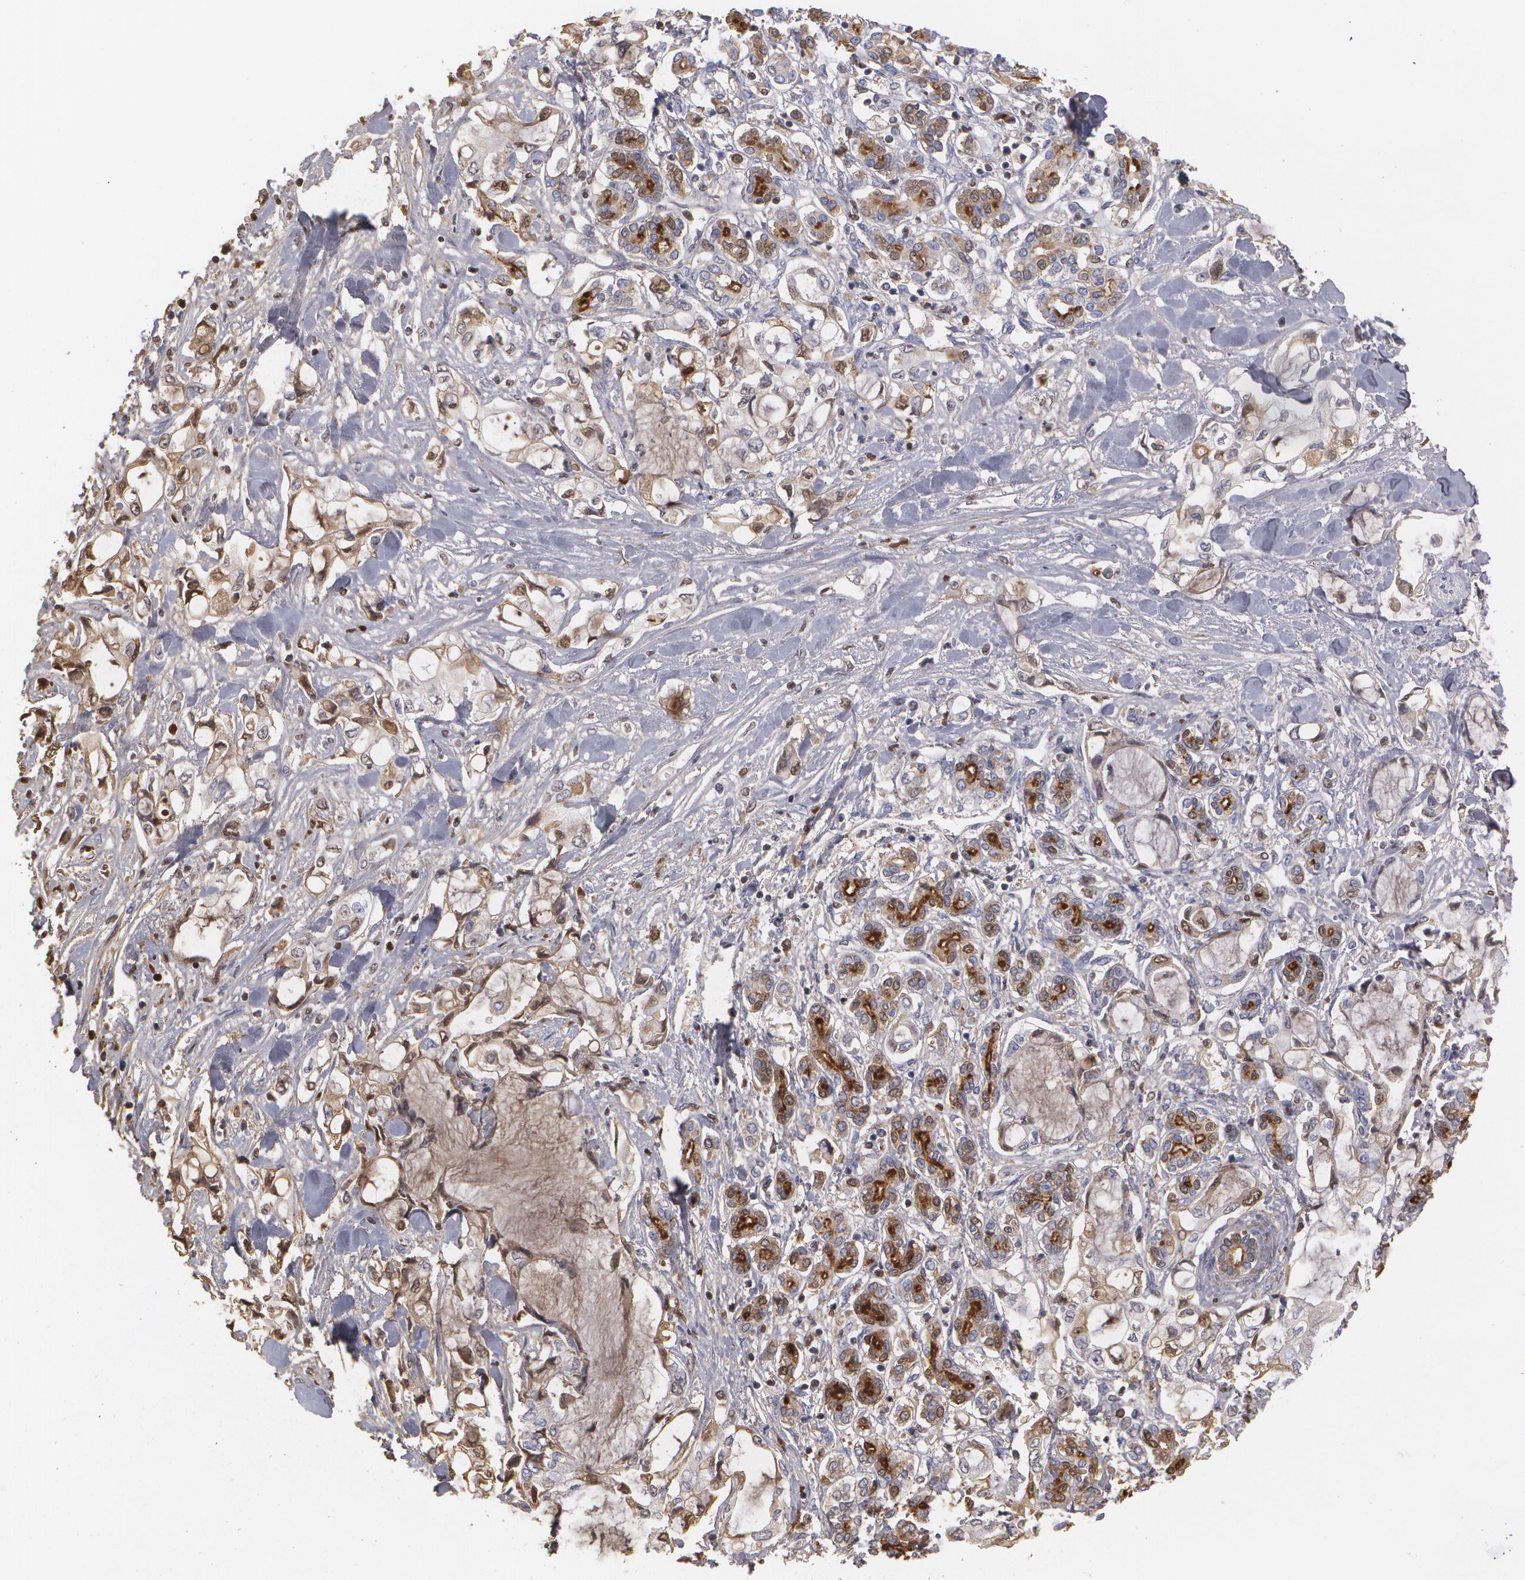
{"staining": {"intensity": "moderate", "quantity": "25%-75%", "location": "cytoplasmic/membranous,nuclear"}, "tissue": "pancreatic cancer", "cell_type": "Tumor cells", "image_type": "cancer", "snomed": [{"axis": "morphology", "description": "Adenocarcinoma, NOS"}, {"axis": "topography", "description": "Pancreas"}], "caption": "There is medium levels of moderate cytoplasmic/membranous and nuclear staining in tumor cells of pancreatic cancer, as demonstrated by immunohistochemical staining (brown color).", "gene": "SERPINA1", "patient": {"sex": "female", "age": 70}}